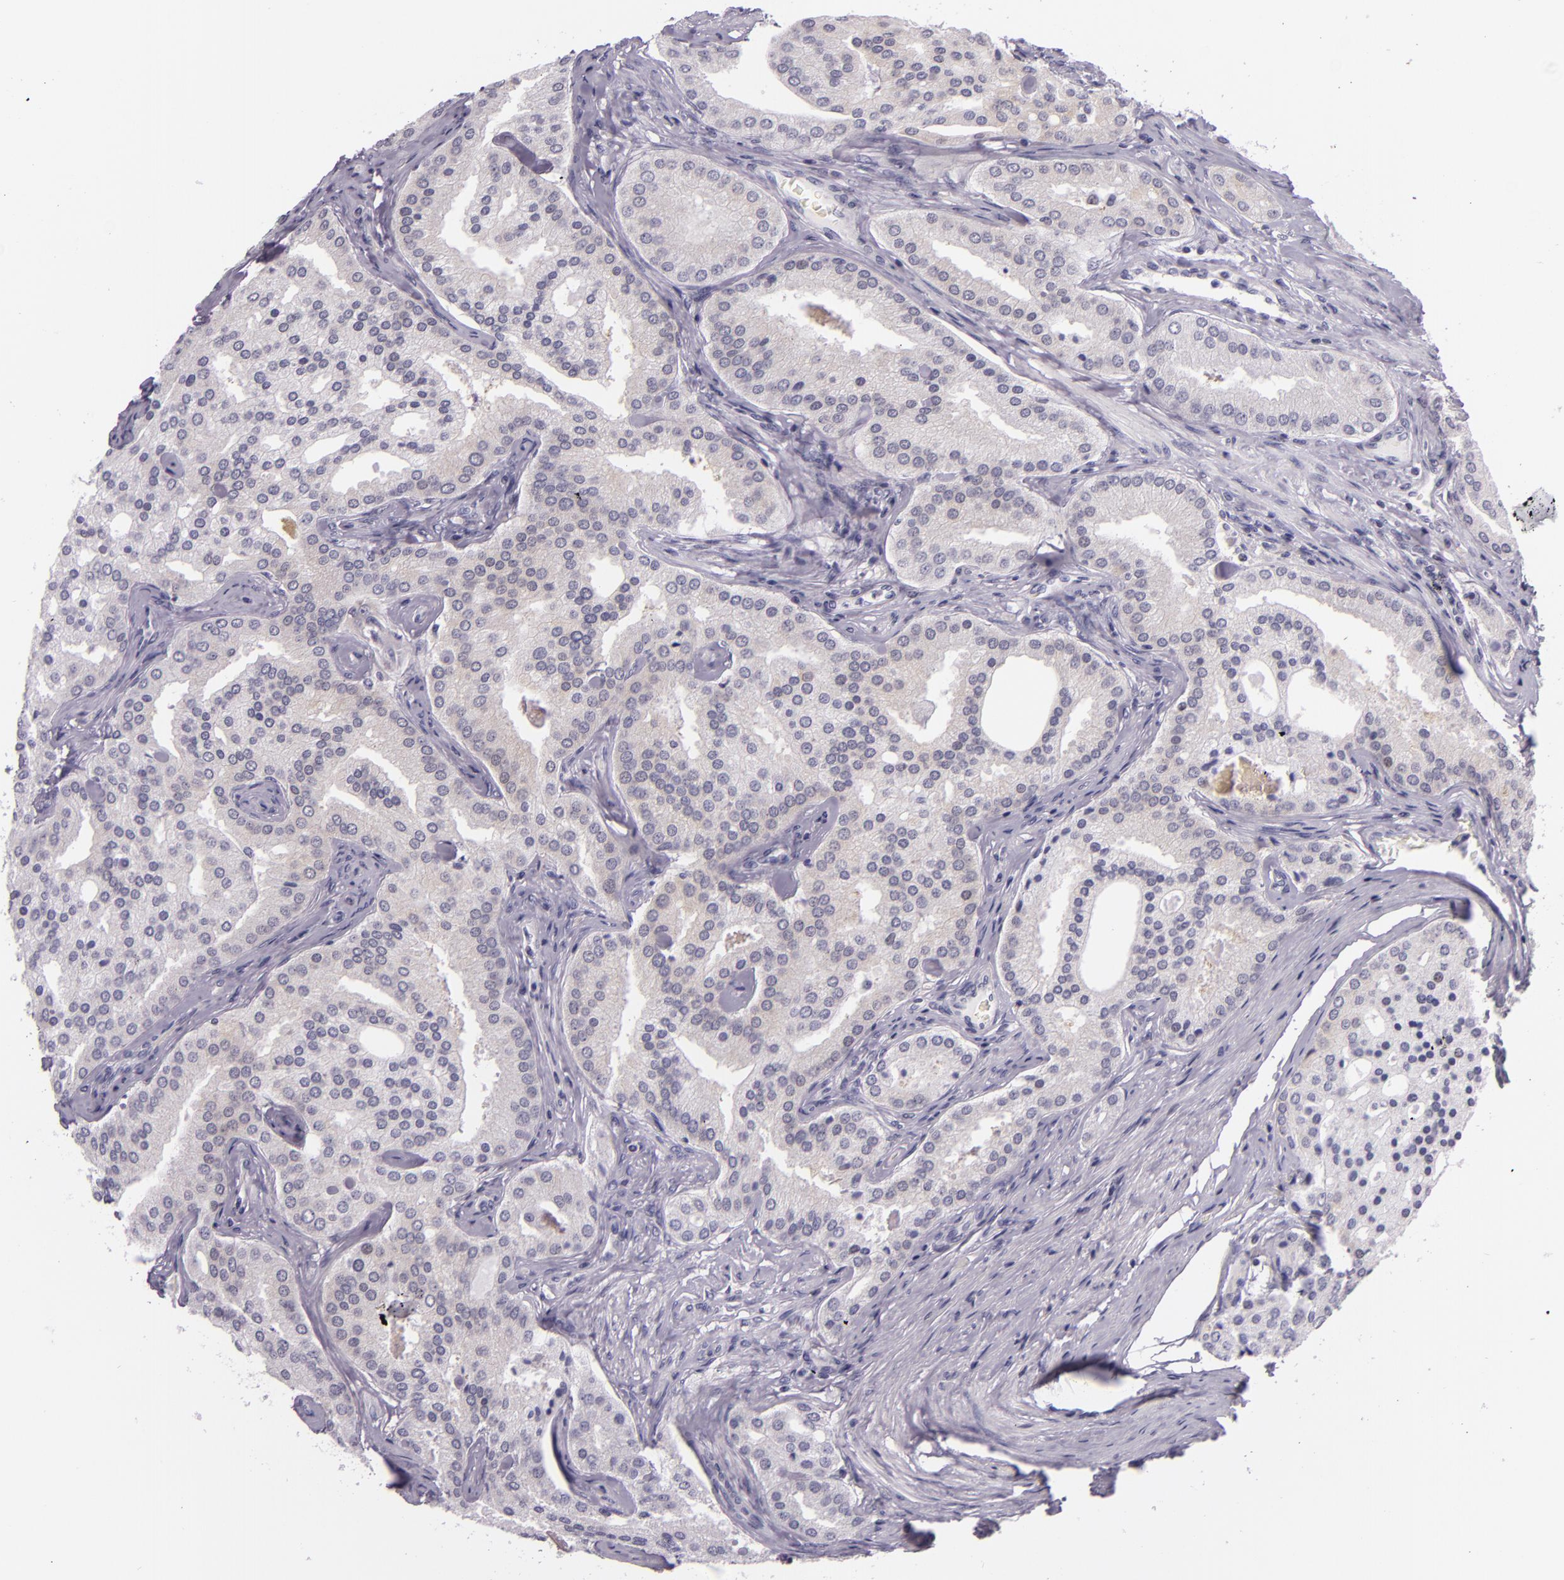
{"staining": {"intensity": "weak", "quantity": "<25%", "location": "cytoplasmic/membranous"}, "tissue": "prostate cancer", "cell_type": "Tumor cells", "image_type": "cancer", "snomed": [{"axis": "morphology", "description": "Adenocarcinoma, High grade"}, {"axis": "topography", "description": "Prostate"}], "caption": "DAB immunohistochemical staining of high-grade adenocarcinoma (prostate) shows no significant staining in tumor cells.", "gene": "HSP90AA1", "patient": {"sex": "male", "age": 64}}